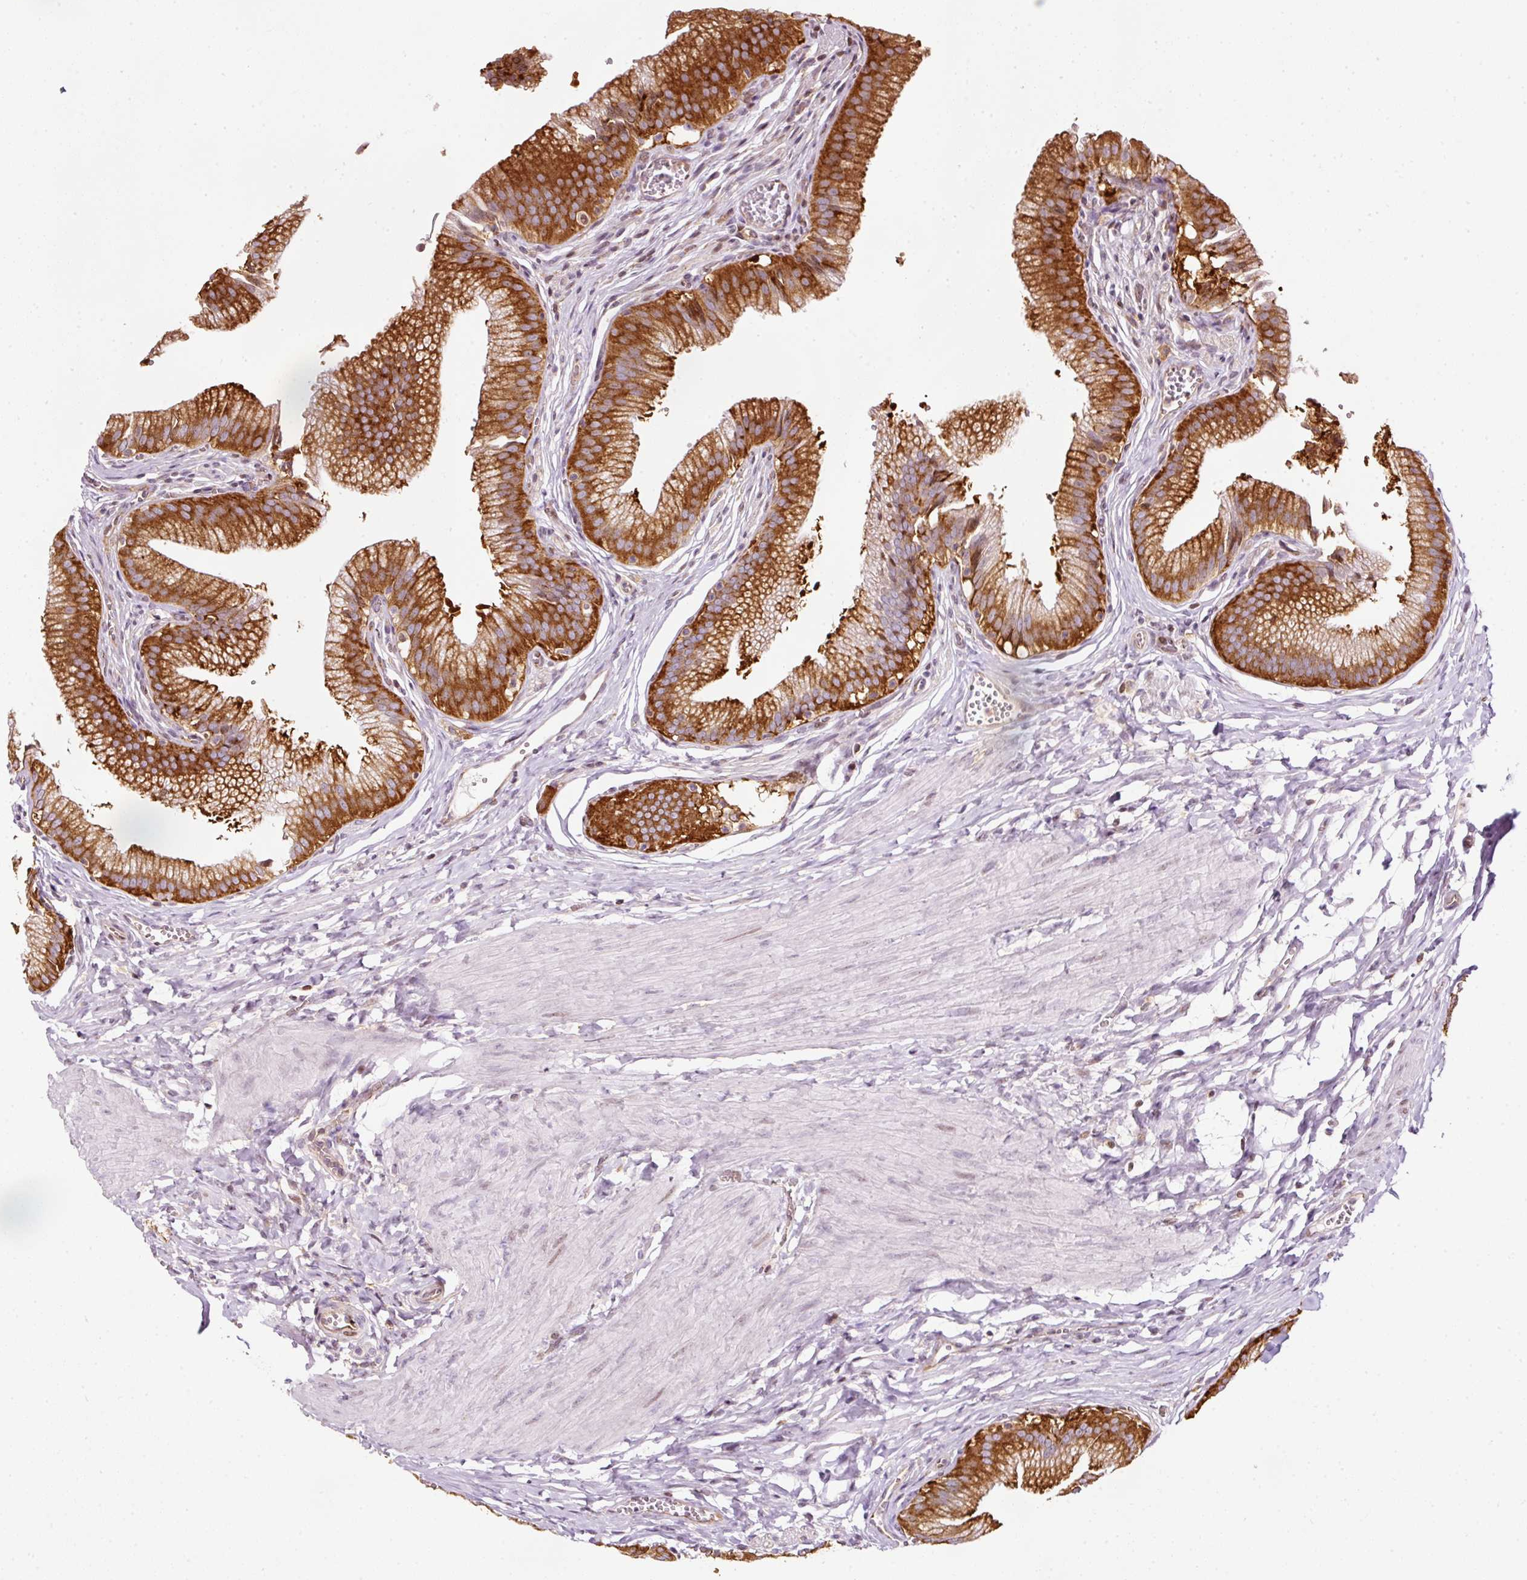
{"staining": {"intensity": "strong", "quantity": ">75%", "location": "cytoplasmic/membranous"}, "tissue": "gallbladder", "cell_type": "Glandular cells", "image_type": "normal", "snomed": [{"axis": "morphology", "description": "Normal tissue, NOS"}, {"axis": "topography", "description": "Gallbladder"}, {"axis": "topography", "description": "Peripheral nerve tissue"}], "caption": "This photomicrograph reveals immunohistochemistry staining of normal human gallbladder, with high strong cytoplasmic/membranous staining in approximately >75% of glandular cells.", "gene": "SCNM1", "patient": {"sex": "male", "age": 17}}